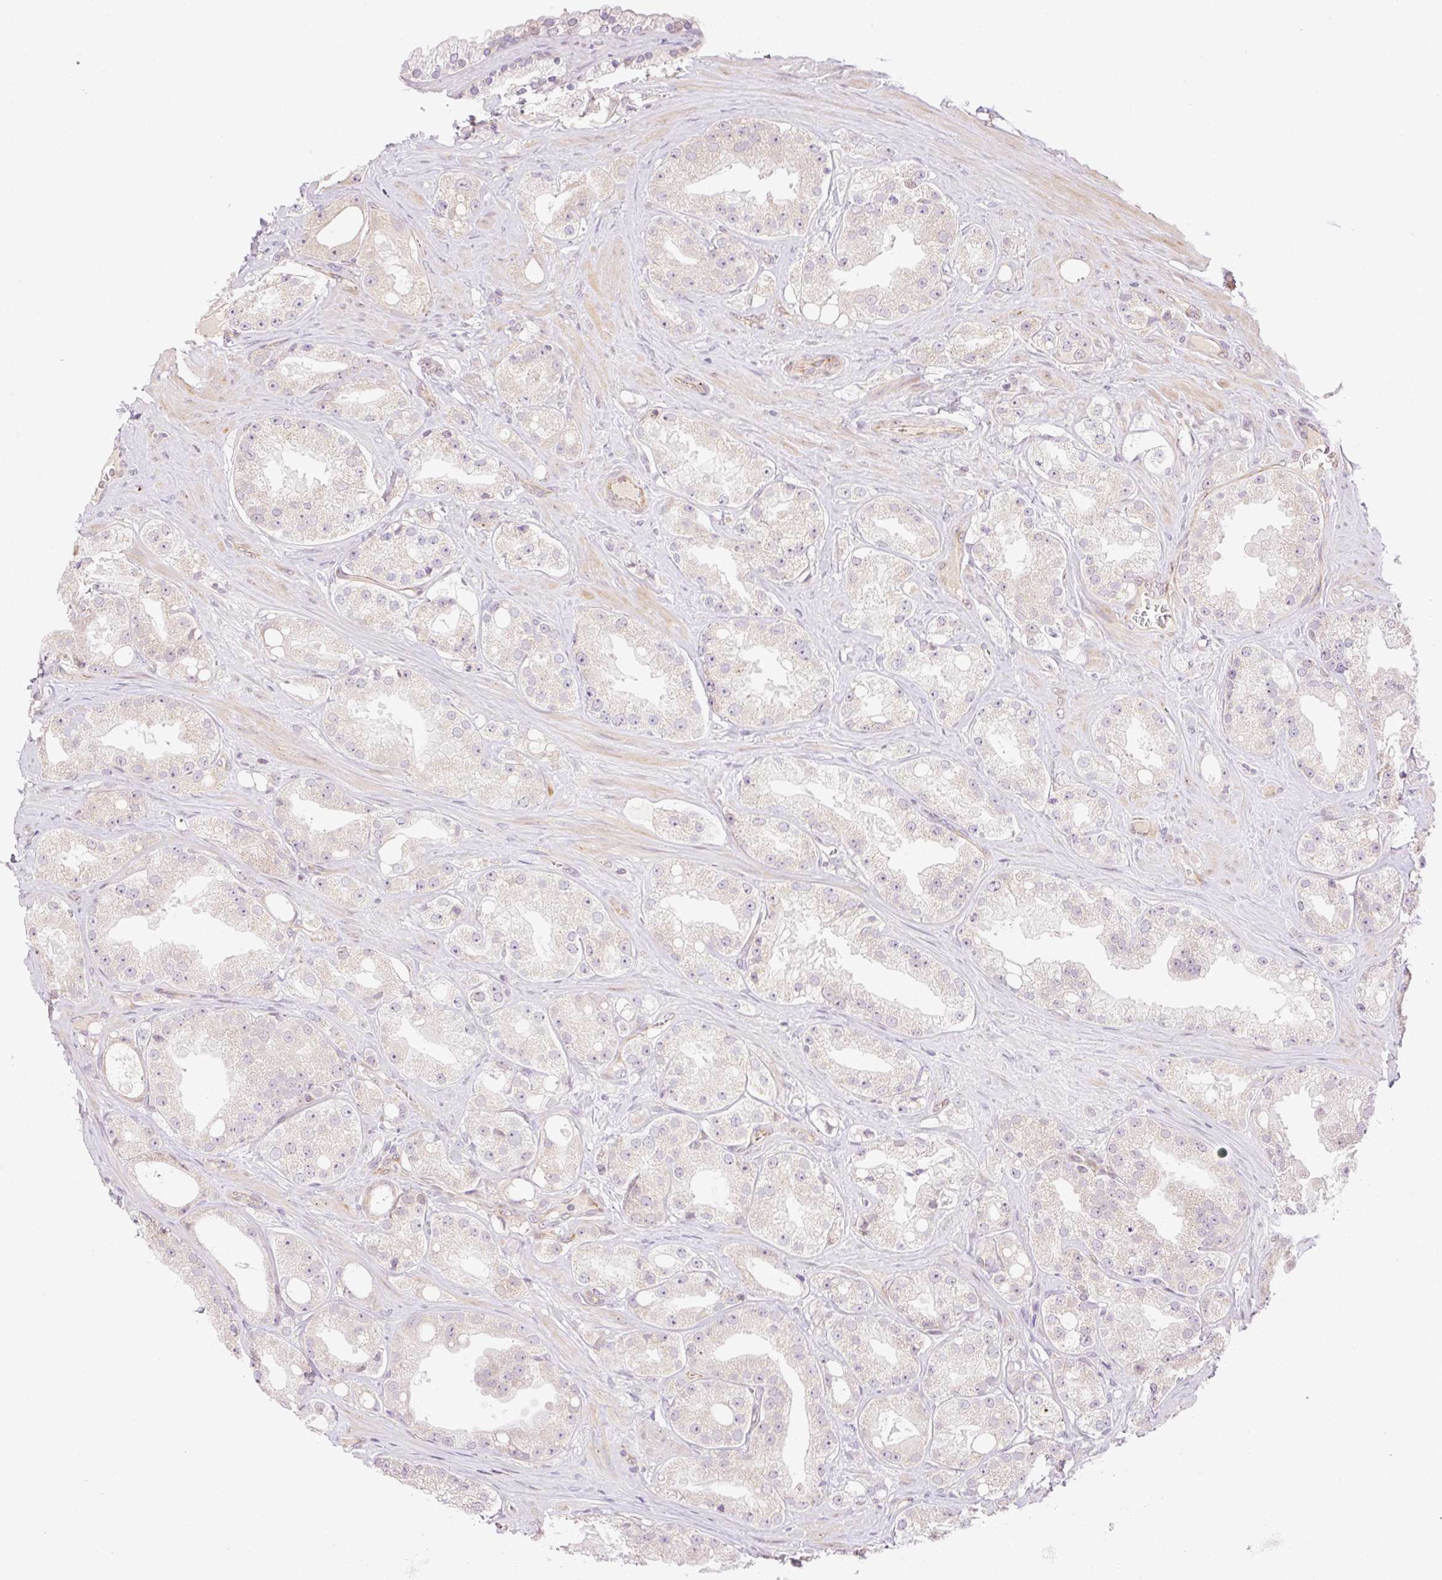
{"staining": {"intensity": "negative", "quantity": "none", "location": "none"}, "tissue": "prostate cancer", "cell_type": "Tumor cells", "image_type": "cancer", "snomed": [{"axis": "morphology", "description": "Adenocarcinoma, High grade"}, {"axis": "topography", "description": "Prostate"}], "caption": "This is an IHC histopathology image of human prostate cancer. There is no expression in tumor cells.", "gene": "ZNF394", "patient": {"sex": "male", "age": 66}}